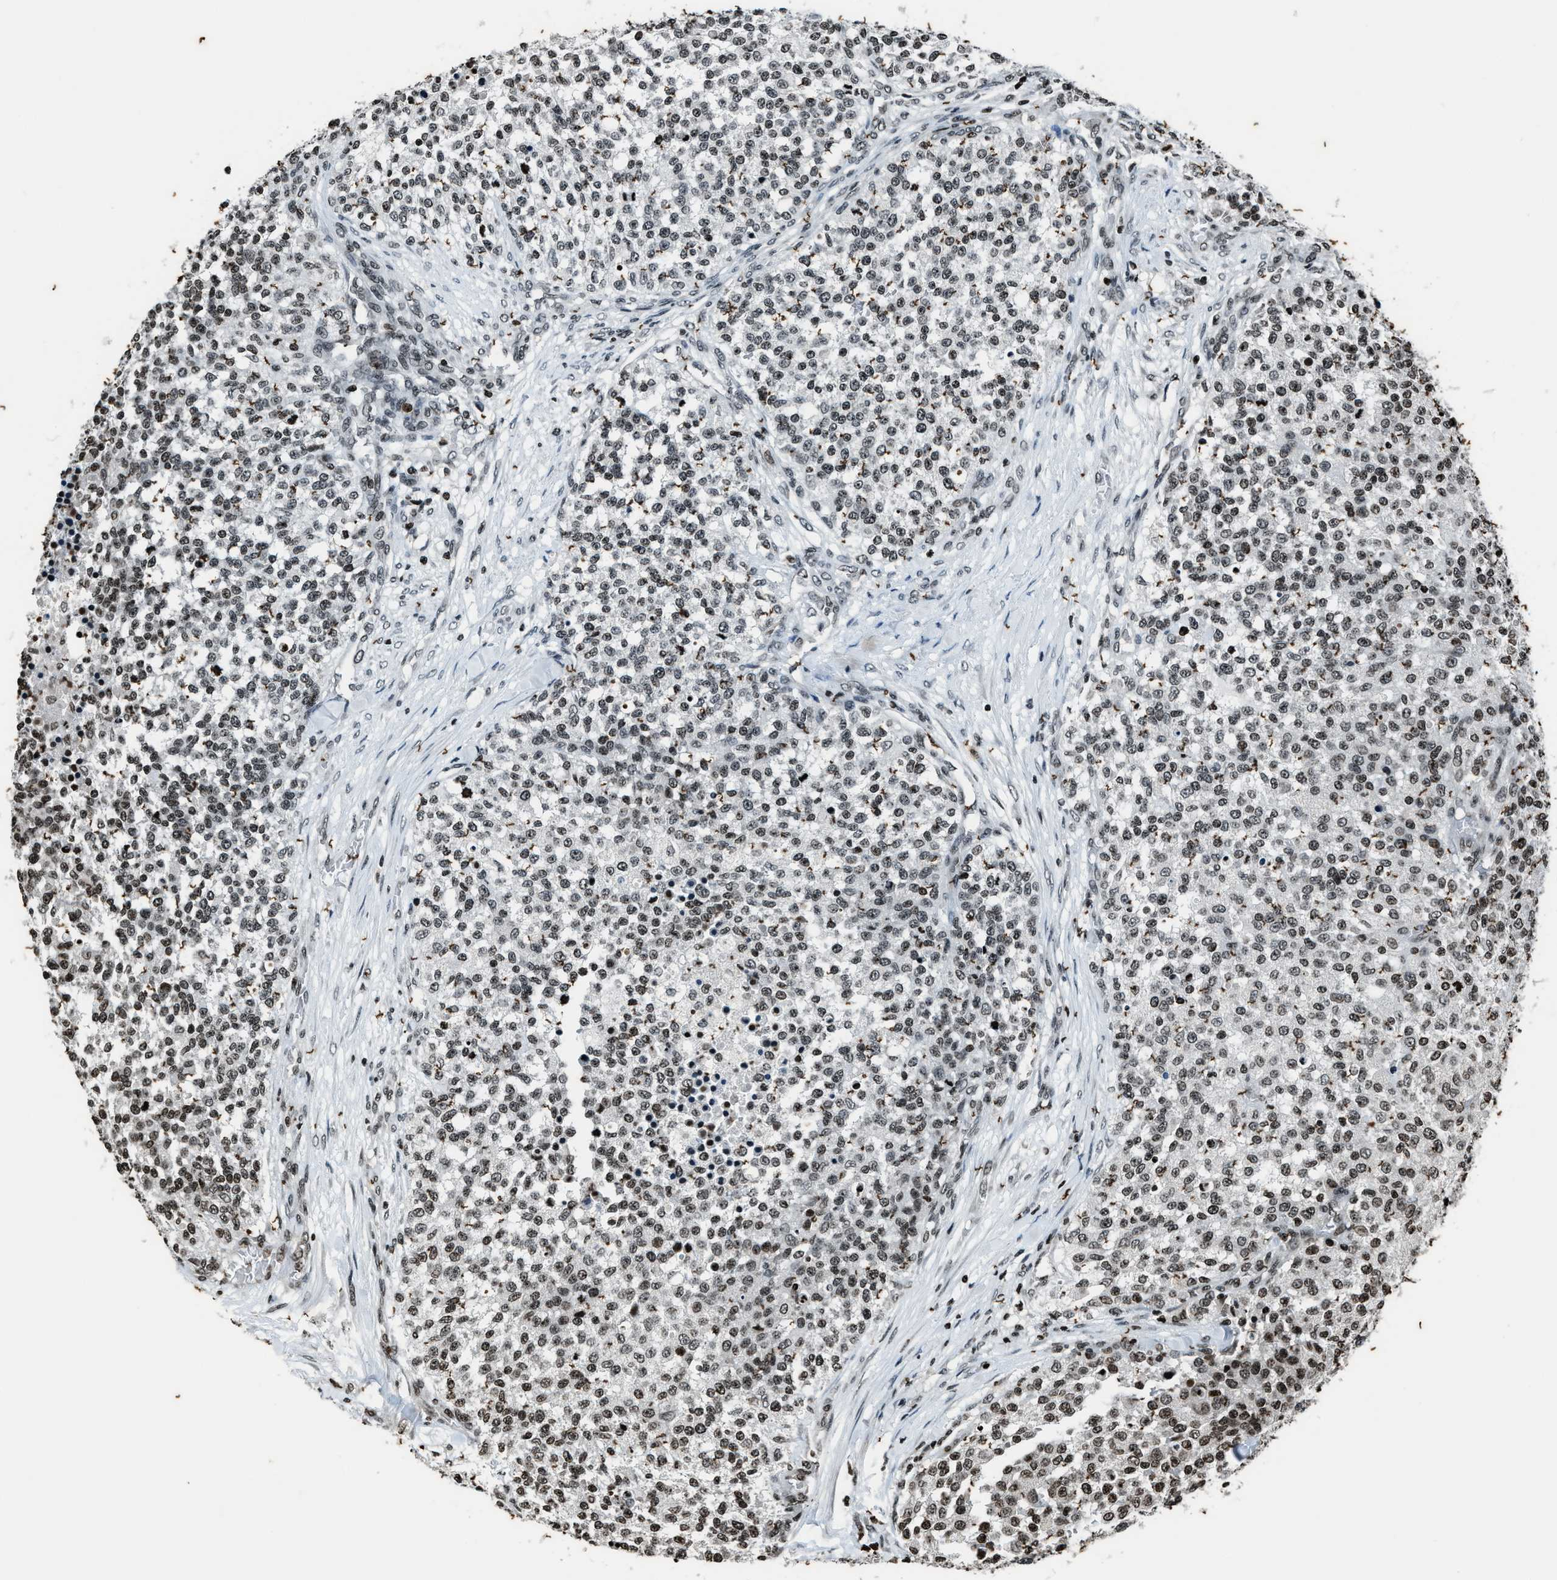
{"staining": {"intensity": "weak", "quantity": ">75%", "location": "nuclear"}, "tissue": "testis cancer", "cell_type": "Tumor cells", "image_type": "cancer", "snomed": [{"axis": "morphology", "description": "Seminoma, NOS"}, {"axis": "topography", "description": "Testis"}], "caption": "The immunohistochemical stain shows weak nuclear expression in tumor cells of testis cancer (seminoma) tissue. The staining was performed using DAB, with brown indicating positive protein expression. Nuclei are stained blue with hematoxylin.", "gene": "H4C1", "patient": {"sex": "male", "age": 59}}